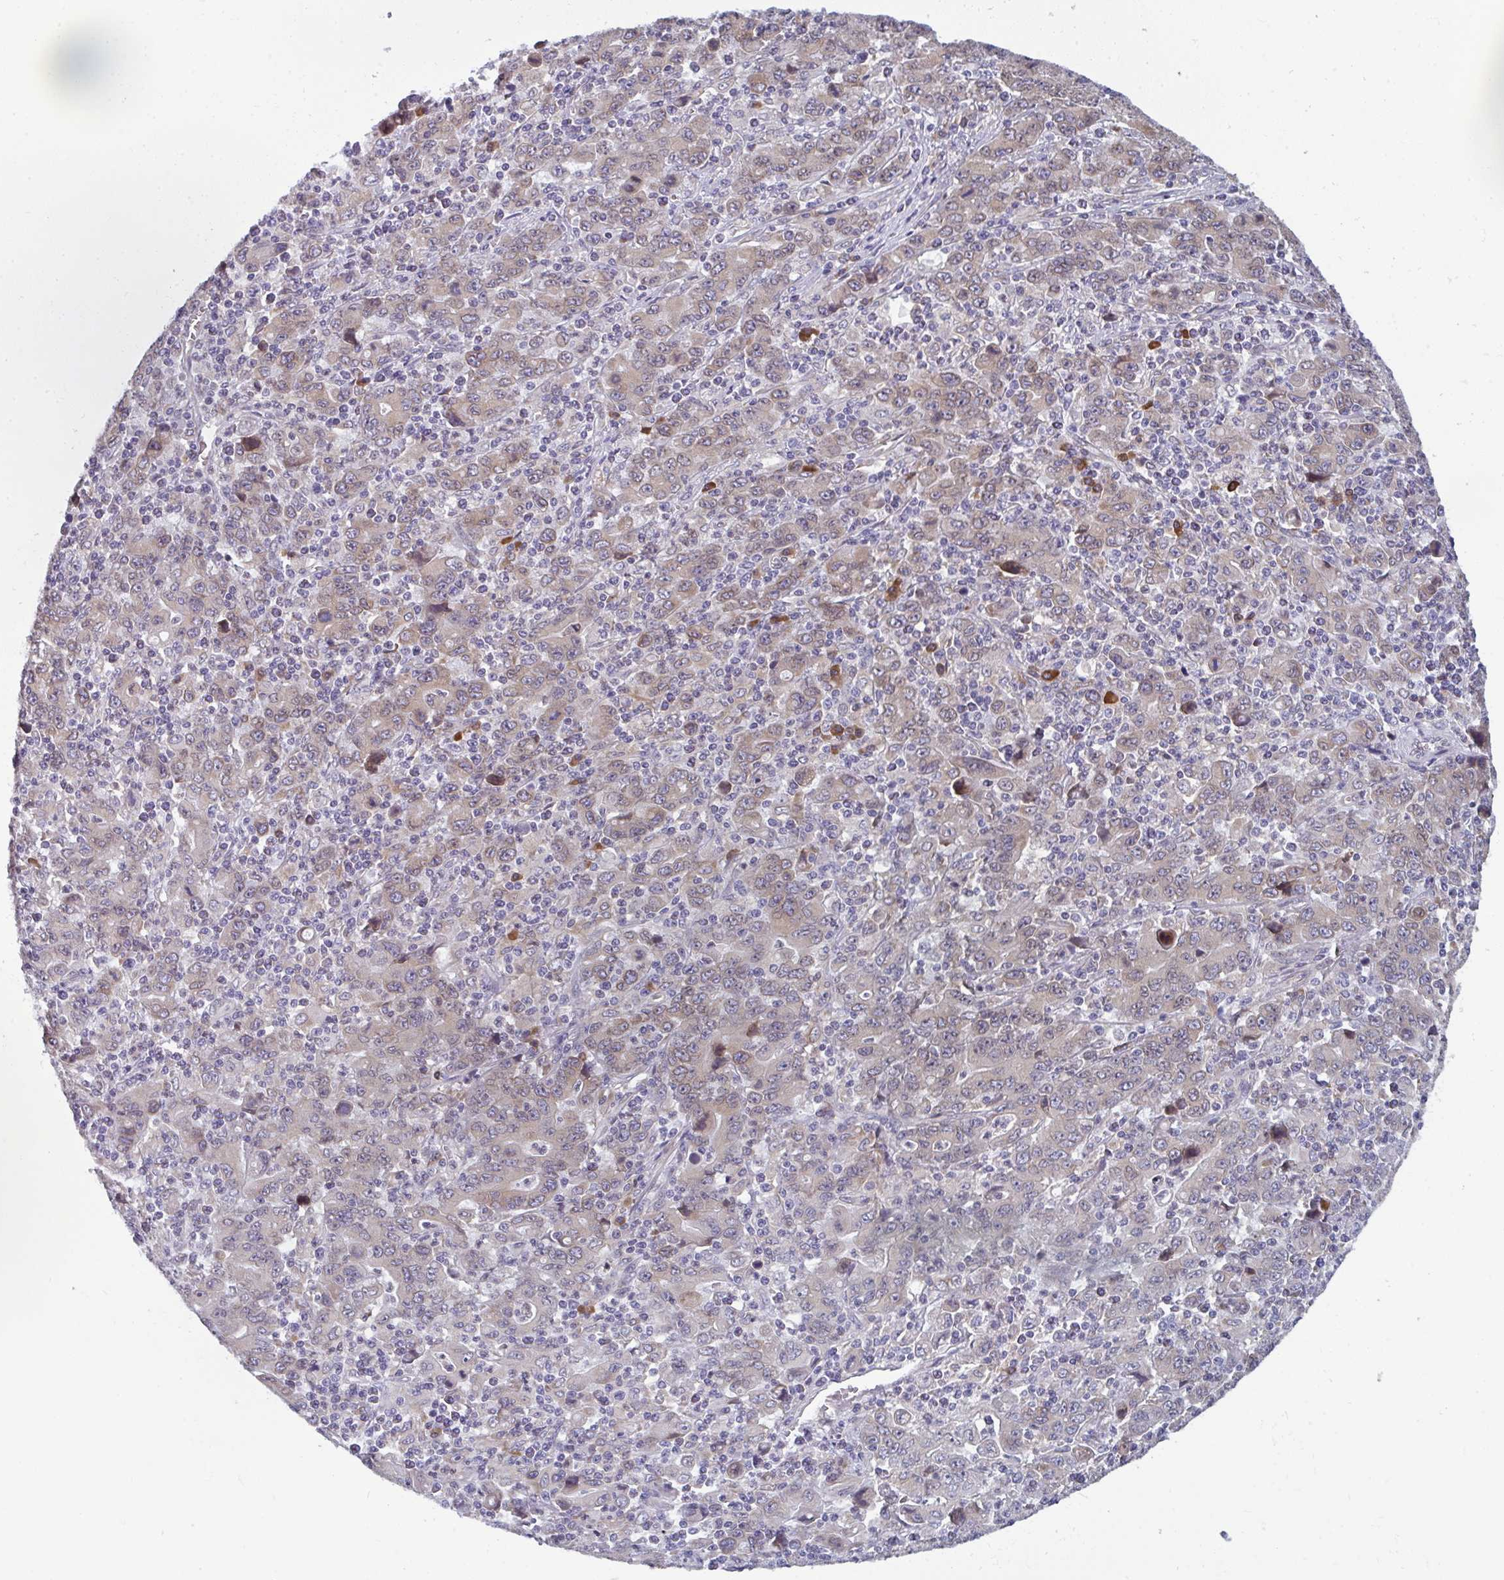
{"staining": {"intensity": "weak", "quantity": ">75%", "location": "cytoplasmic/membranous"}, "tissue": "stomach cancer", "cell_type": "Tumor cells", "image_type": "cancer", "snomed": [{"axis": "morphology", "description": "Adenocarcinoma, NOS"}, {"axis": "topography", "description": "Stomach, upper"}], "caption": "DAB (3,3'-diaminobenzidine) immunohistochemical staining of human stomach adenocarcinoma shows weak cytoplasmic/membranous protein positivity in approximately >75% of tumor cells.", "gene": "LYSMD4", "patient": {"sex": "male", "age": 69}}